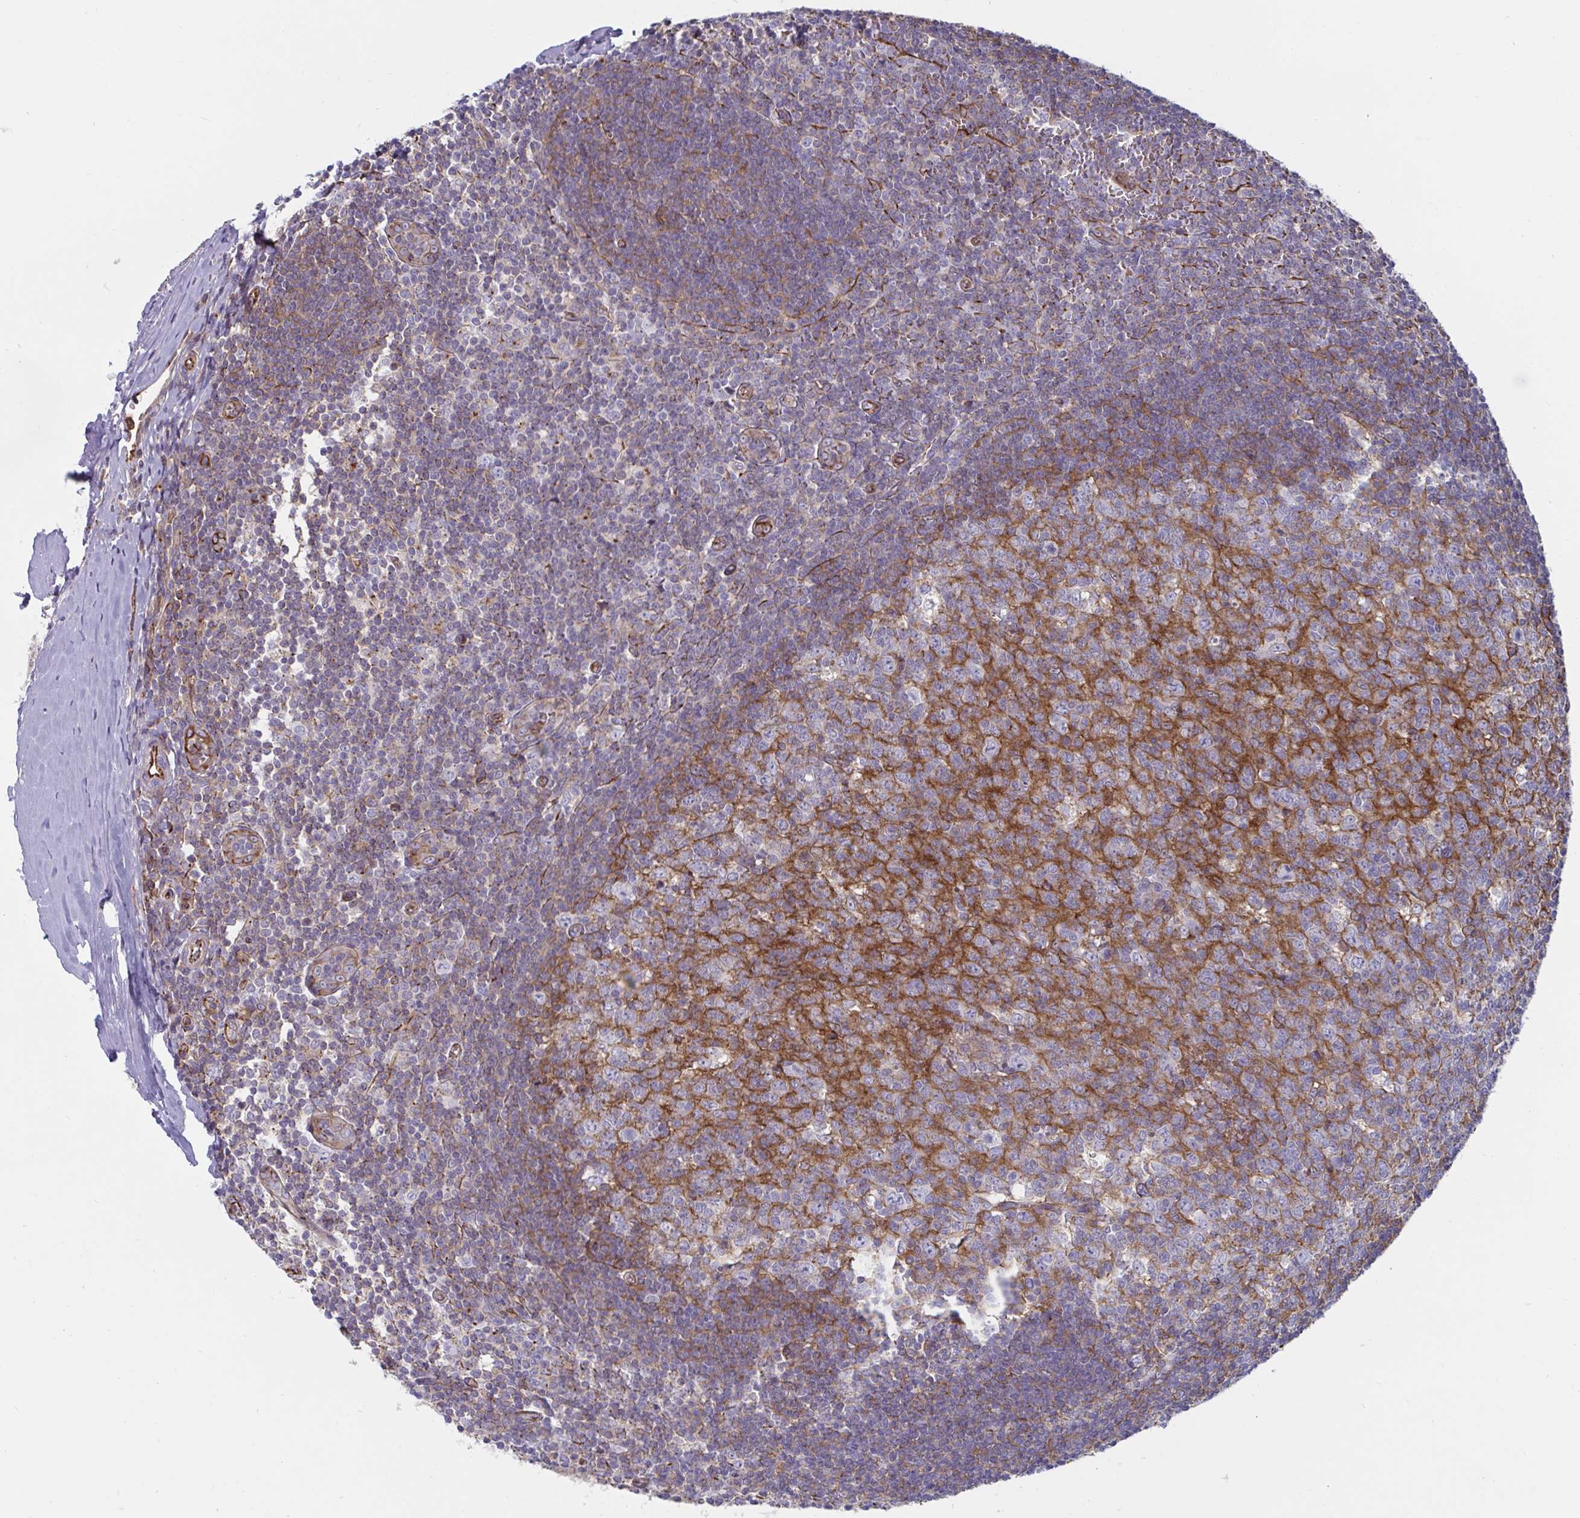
{"staining": {"intensity": "strong", "quantity": "25%-75%", "location": "cytoplasmic/membranous"}, "tissue": "tonsil", "cell_type": "Germinal center cells", "image_type": "normal", "snomed": [{"axis": "morphology", "description": "Normal tissue, NOS"}, {"axis": "topography", "description": "Tonsil"}], "caption": "Strong cytoplasmic/membranous positivity is identified in approximately 25%-75% of germinal center cells in benign tonsil.", "gene": "SLC9A6", "patient": {"sex": "male", "age": 27}}